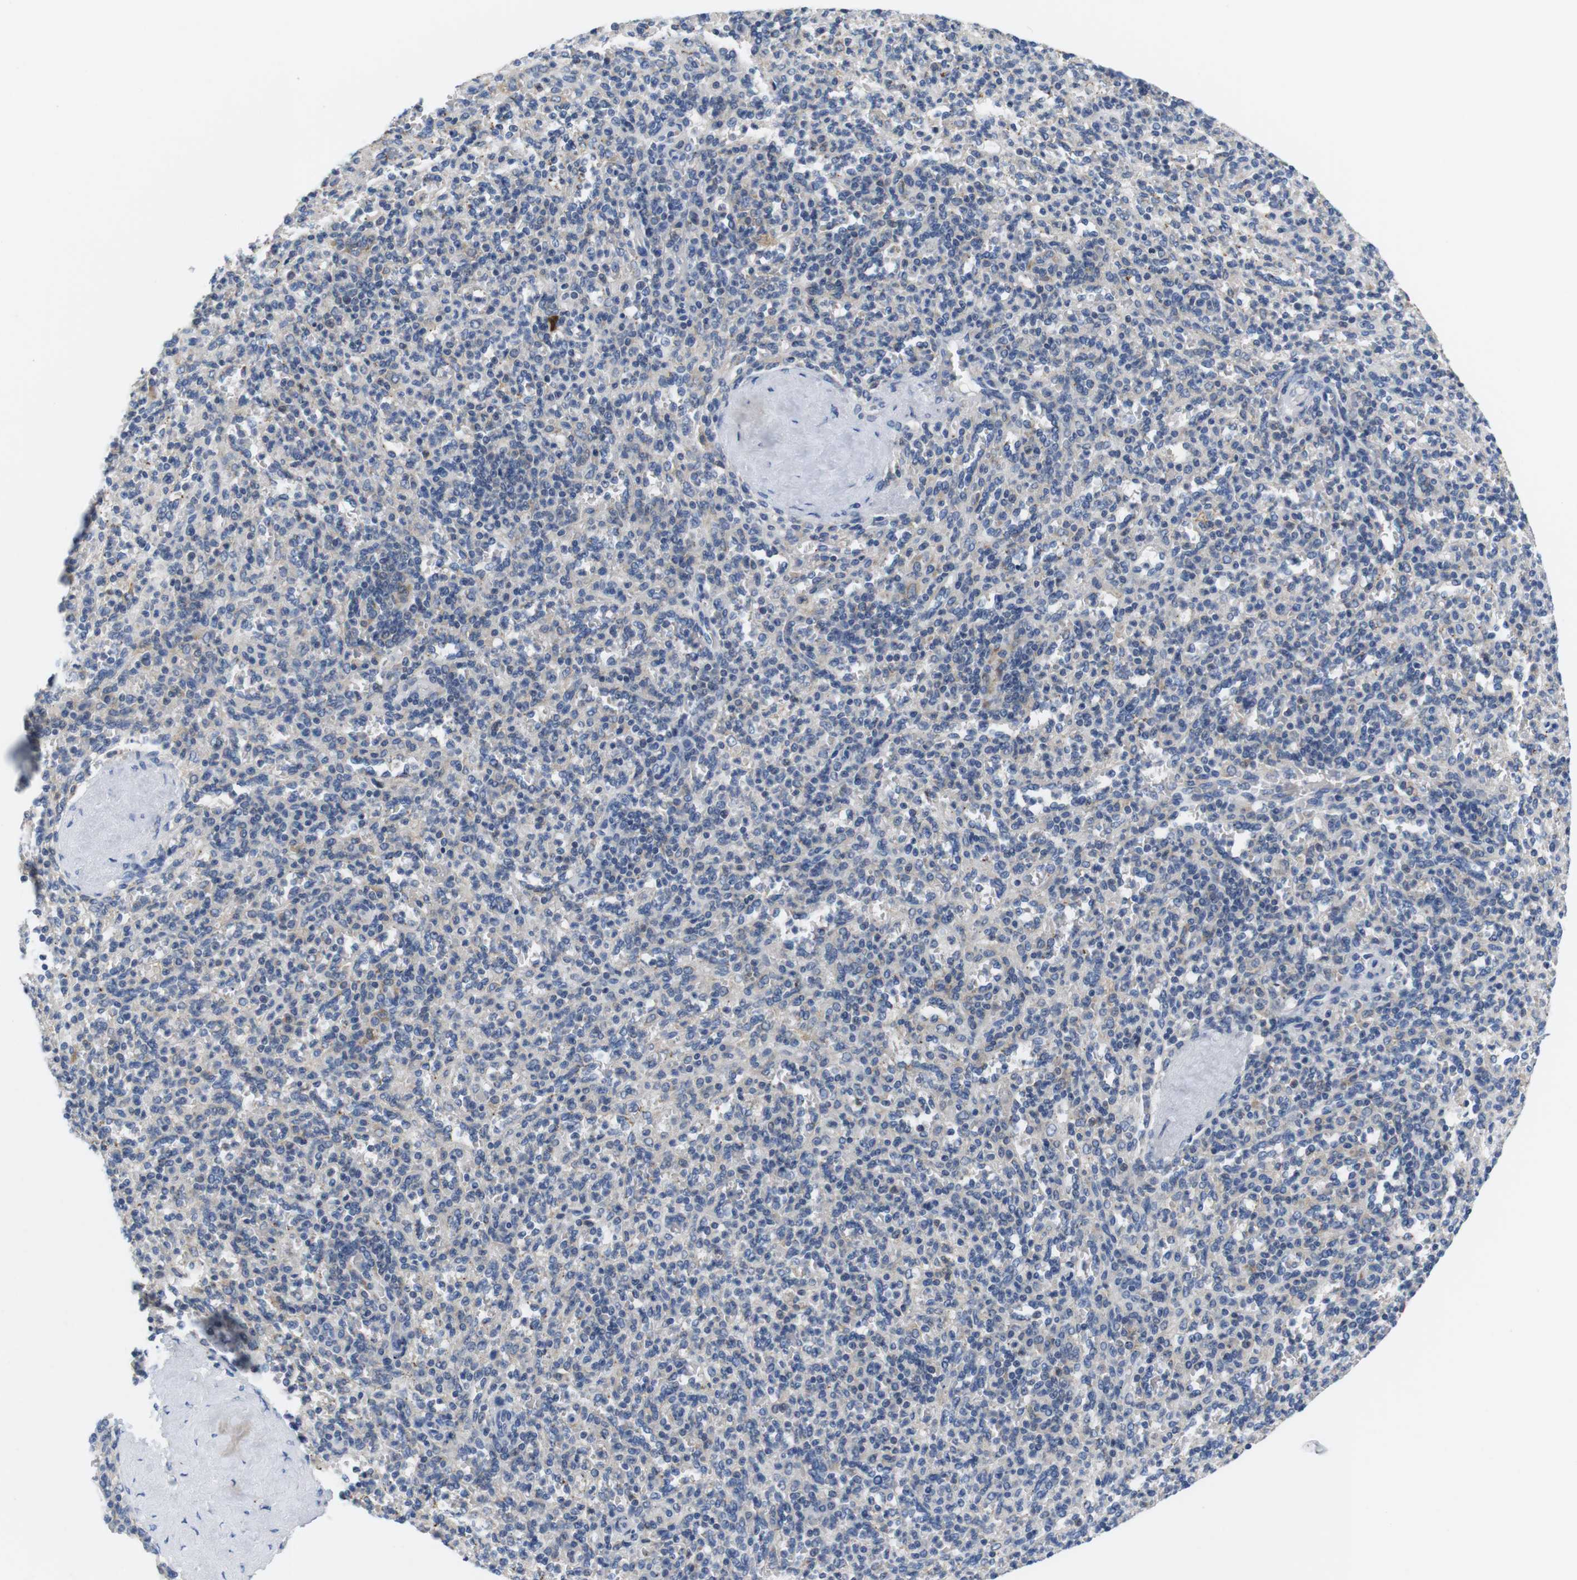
{"staining": {"intensity": "weak", "quantity": "<25%", "location": "cytoplasmic/membranous"}, "tissue": "spleen", "cell_type": "Cells in red pulp", "image_type": "normal", "snomed": [{"axis": "morphology", "description": "Normal tissue, NOS"}, {"axis": "topography", "description": "Spleen"}], "caption": "This is a photomicrograph of immunohistochemistry staining of normal spleen, which shows no staining in cells in red pulp. (IHC, brightfield microscopy, high magnification).", "gene": "CNGA2", "patient": {"sex": "male", "age": 36}}